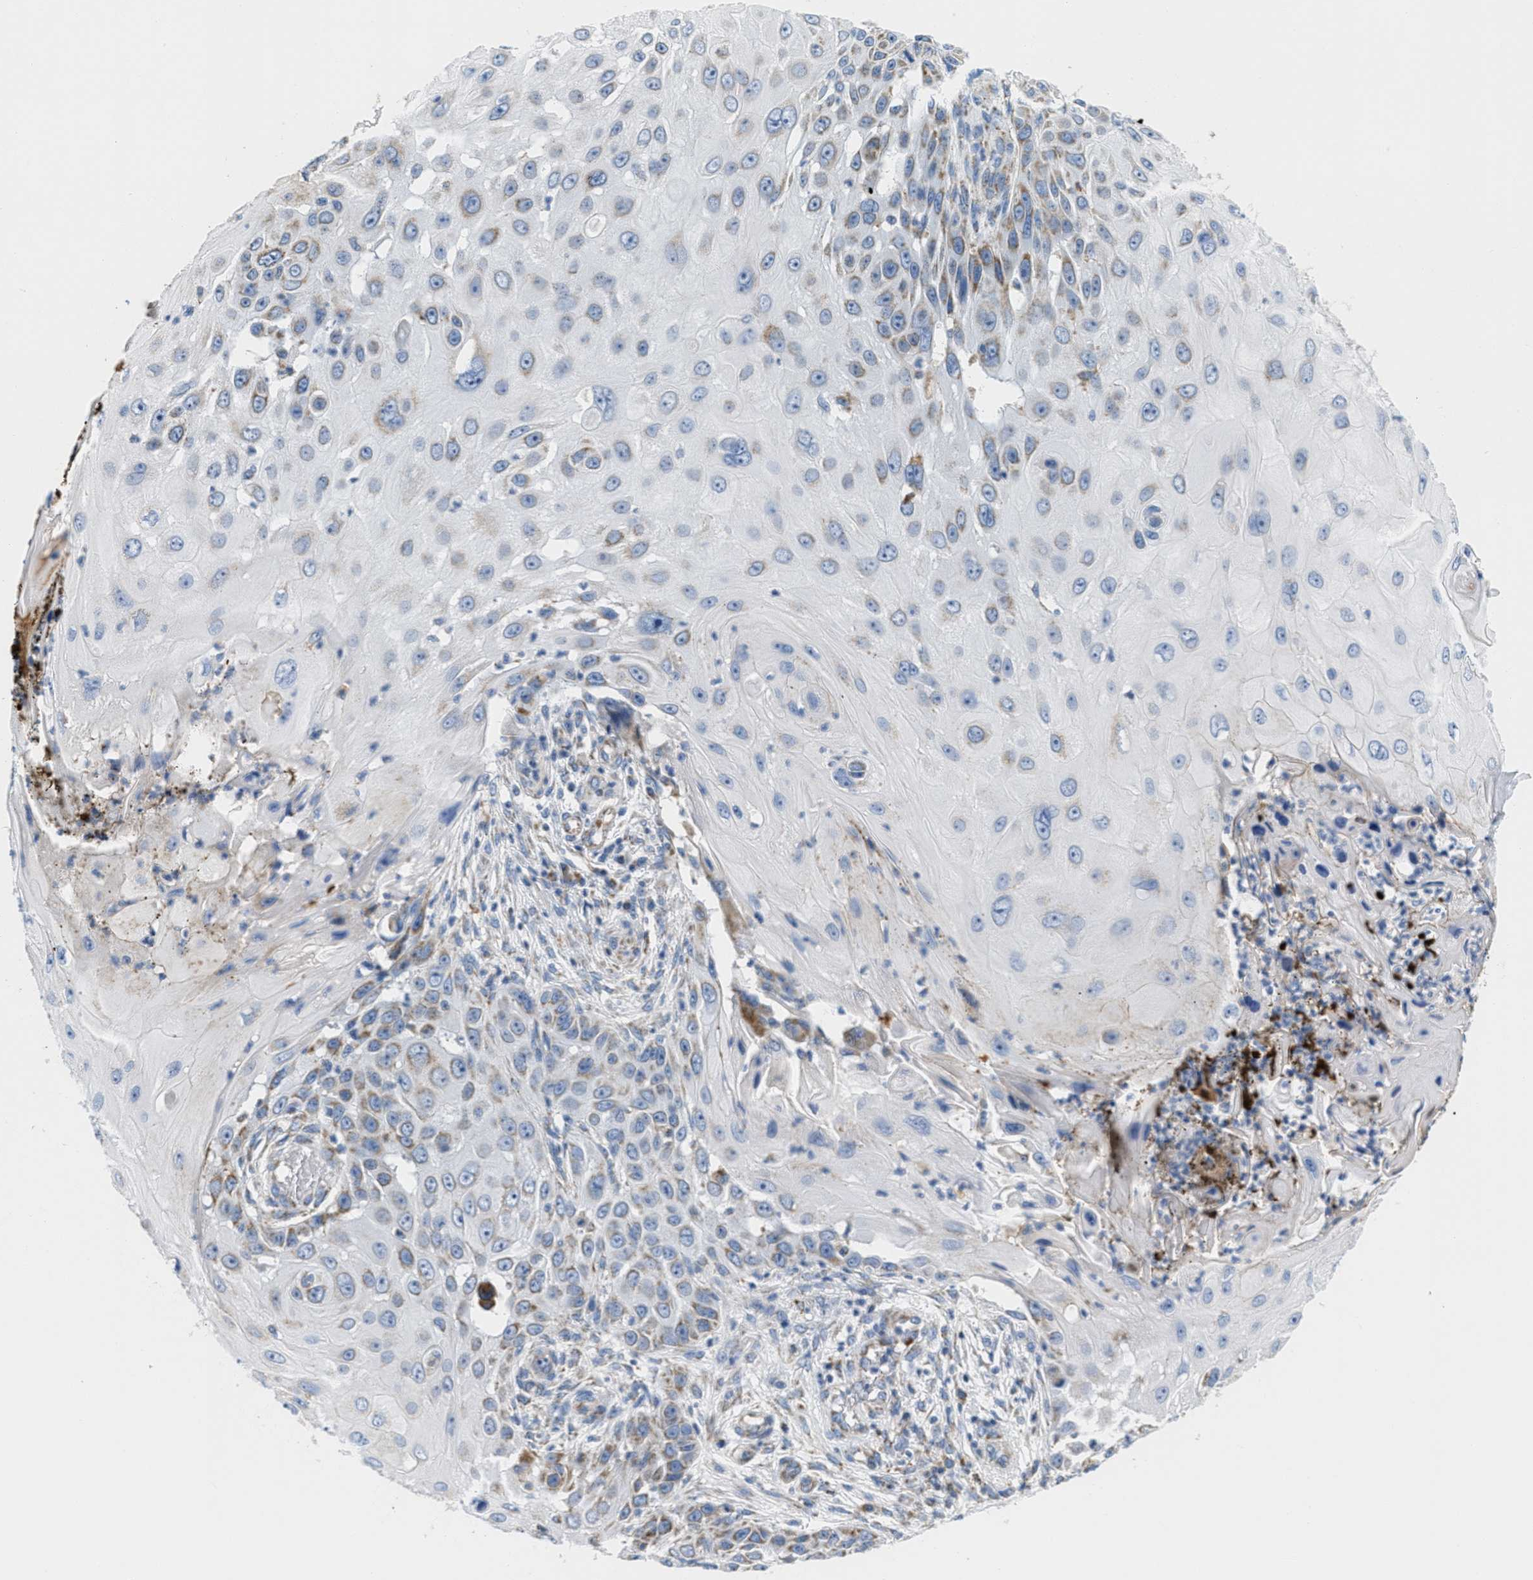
{"staining": {"intensity": "weak", "quantity": "<25%", "location": "cytoplasmic/membranous"}, "tissue": "skin cancer", "cell_type": "Tumor cells", "image_type": "cancer", "snomed": [{"axis": "morphology", "description": "Squamous cell carcinoma, NOS"}, {"axis": "topography", "description": "Skin"}], "caption": "Photomicrograph shows no protein expression in tumor cells of skin cancer (squamous cell carcinoma) tissue.", "gene": "KCNJ5", "patient": {"sex": "female", "age": 44}}